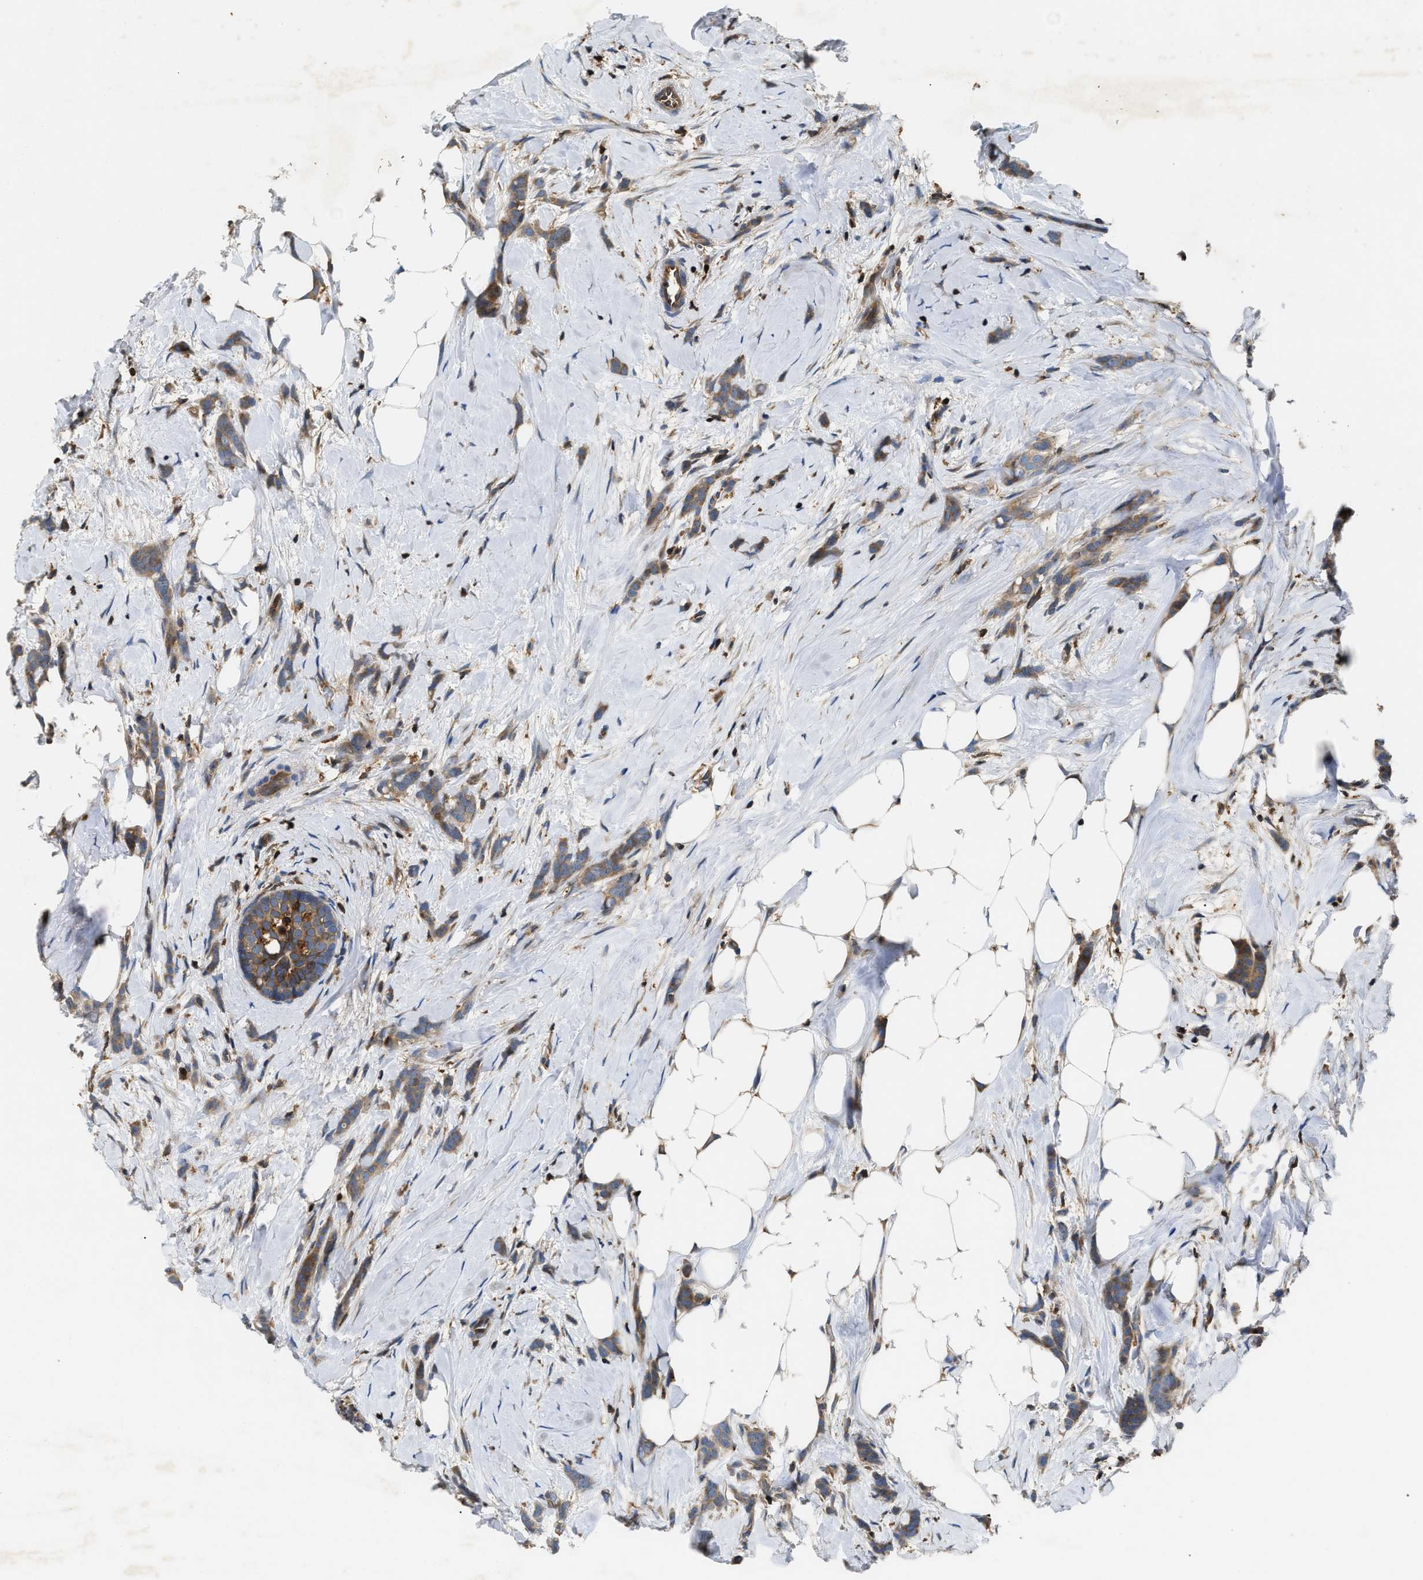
{"staining": {"intensity": "weak", "quantity": ">75%", "location": "cytoplasmic/membranous"}, "tissue": "breast cancer", "cell_type": "Tumor cells", "image_type": "cancer", "snomed": [{"axis": "morphology", "description": "Lobular carcinoma, in situ"}, {"axis": "morphology", "description": "Lobular carcinoma"}, {"axis": "topography", "description": "Breast"}], "caption": "Brown immunohistochemical staining in human breast lobular carcinoma demonstrates weak cytoplasmic/membranous staining in approximately >75% of tumor cells.", "gene": "OSTF1", "patient": {"sex": "female", "age": 41}}